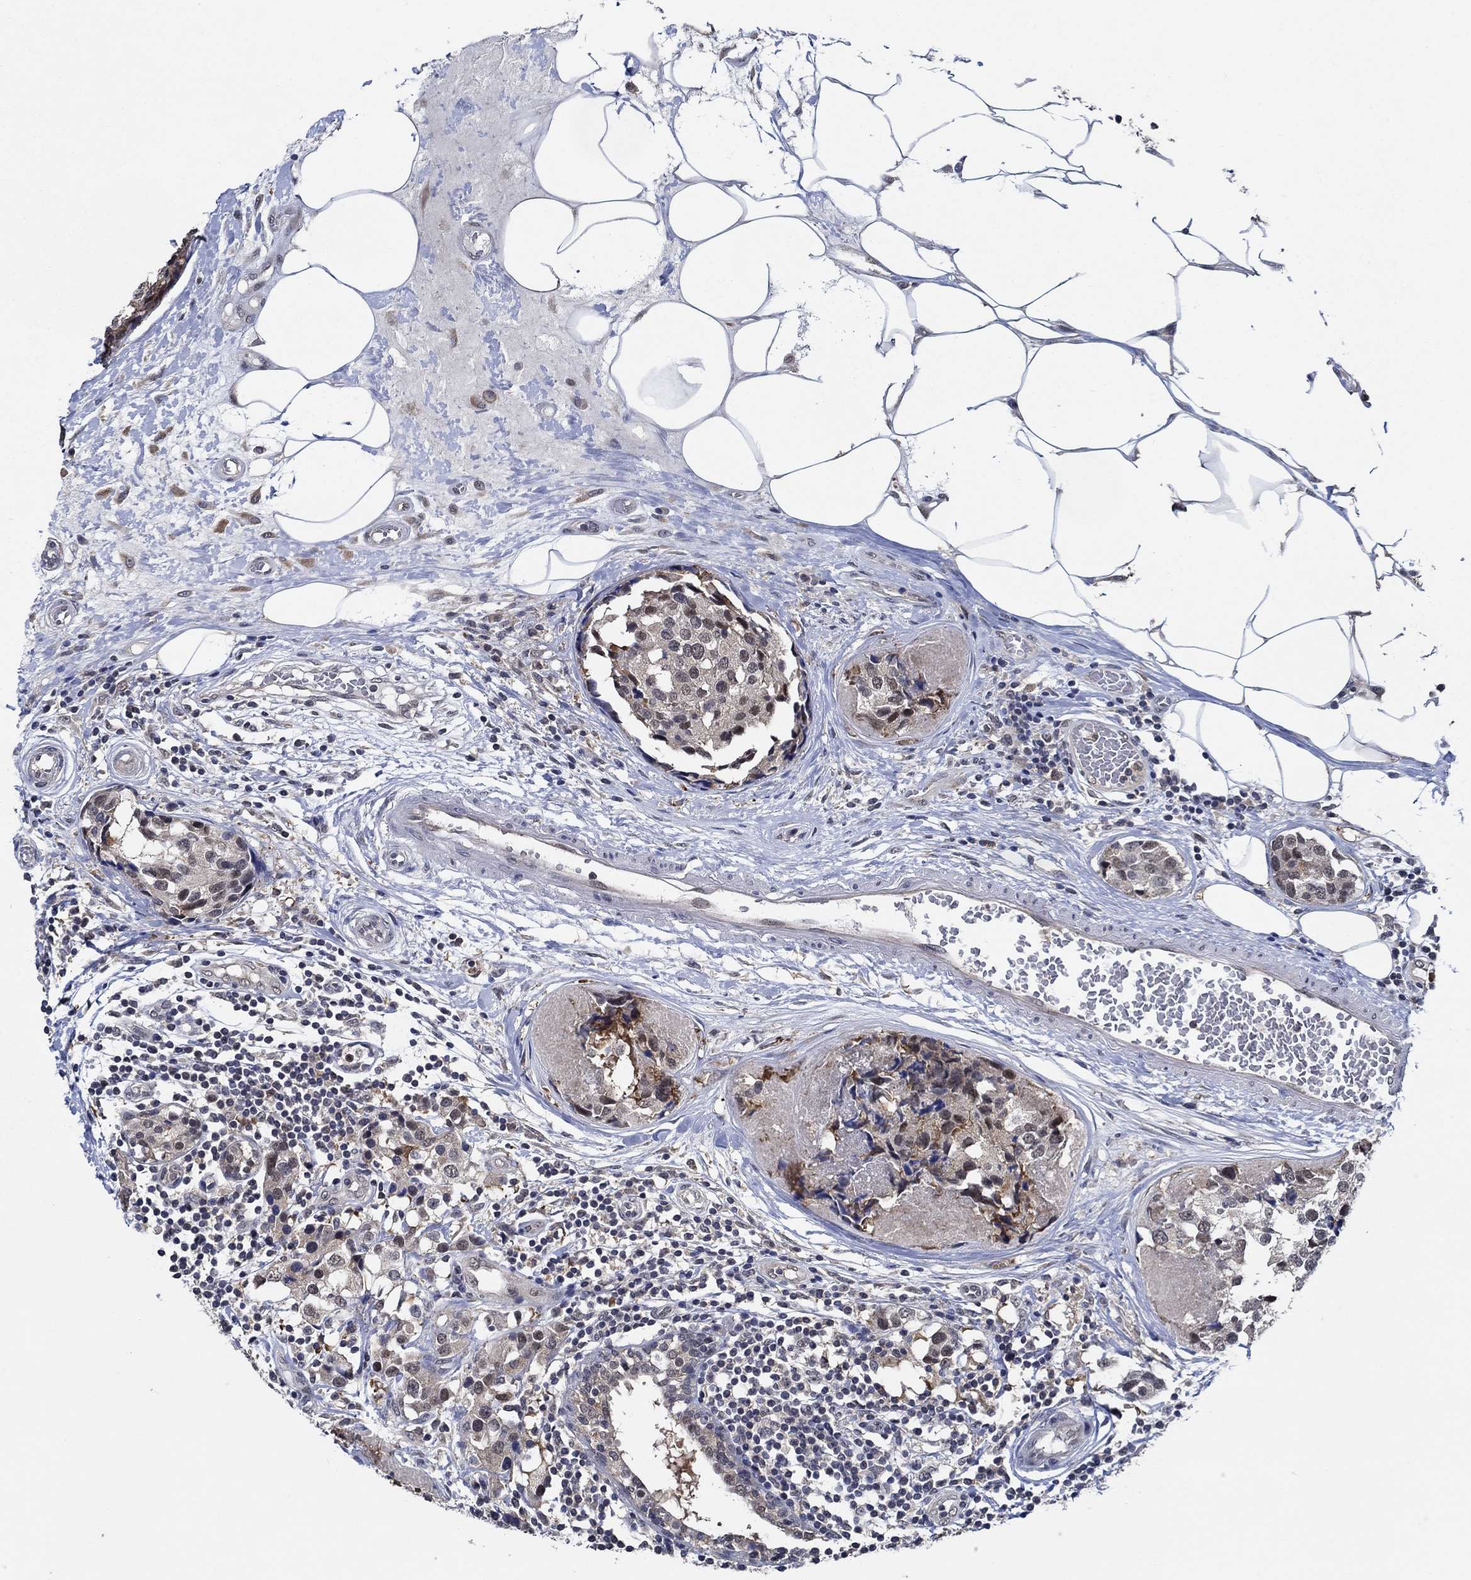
{"staining": {"intensity": "moderate", "quantity": "<25%", "location": "nuclear"}, "tissue": "breast cancer", "cell_type": "Tumor cells", "image_type": "cancer", "snomed": [{"axis": "morphology", "description": "Lobular carcinoma"}, {"axis": "topography", "description": "Breast"}], "caption": "An image of lobular carcinoma (breast) stained for a protein reveals moderate nuclear brown staining in tumor cells.", "gene": "DACT1", "patient": {"sex": "female", "age": 59}}